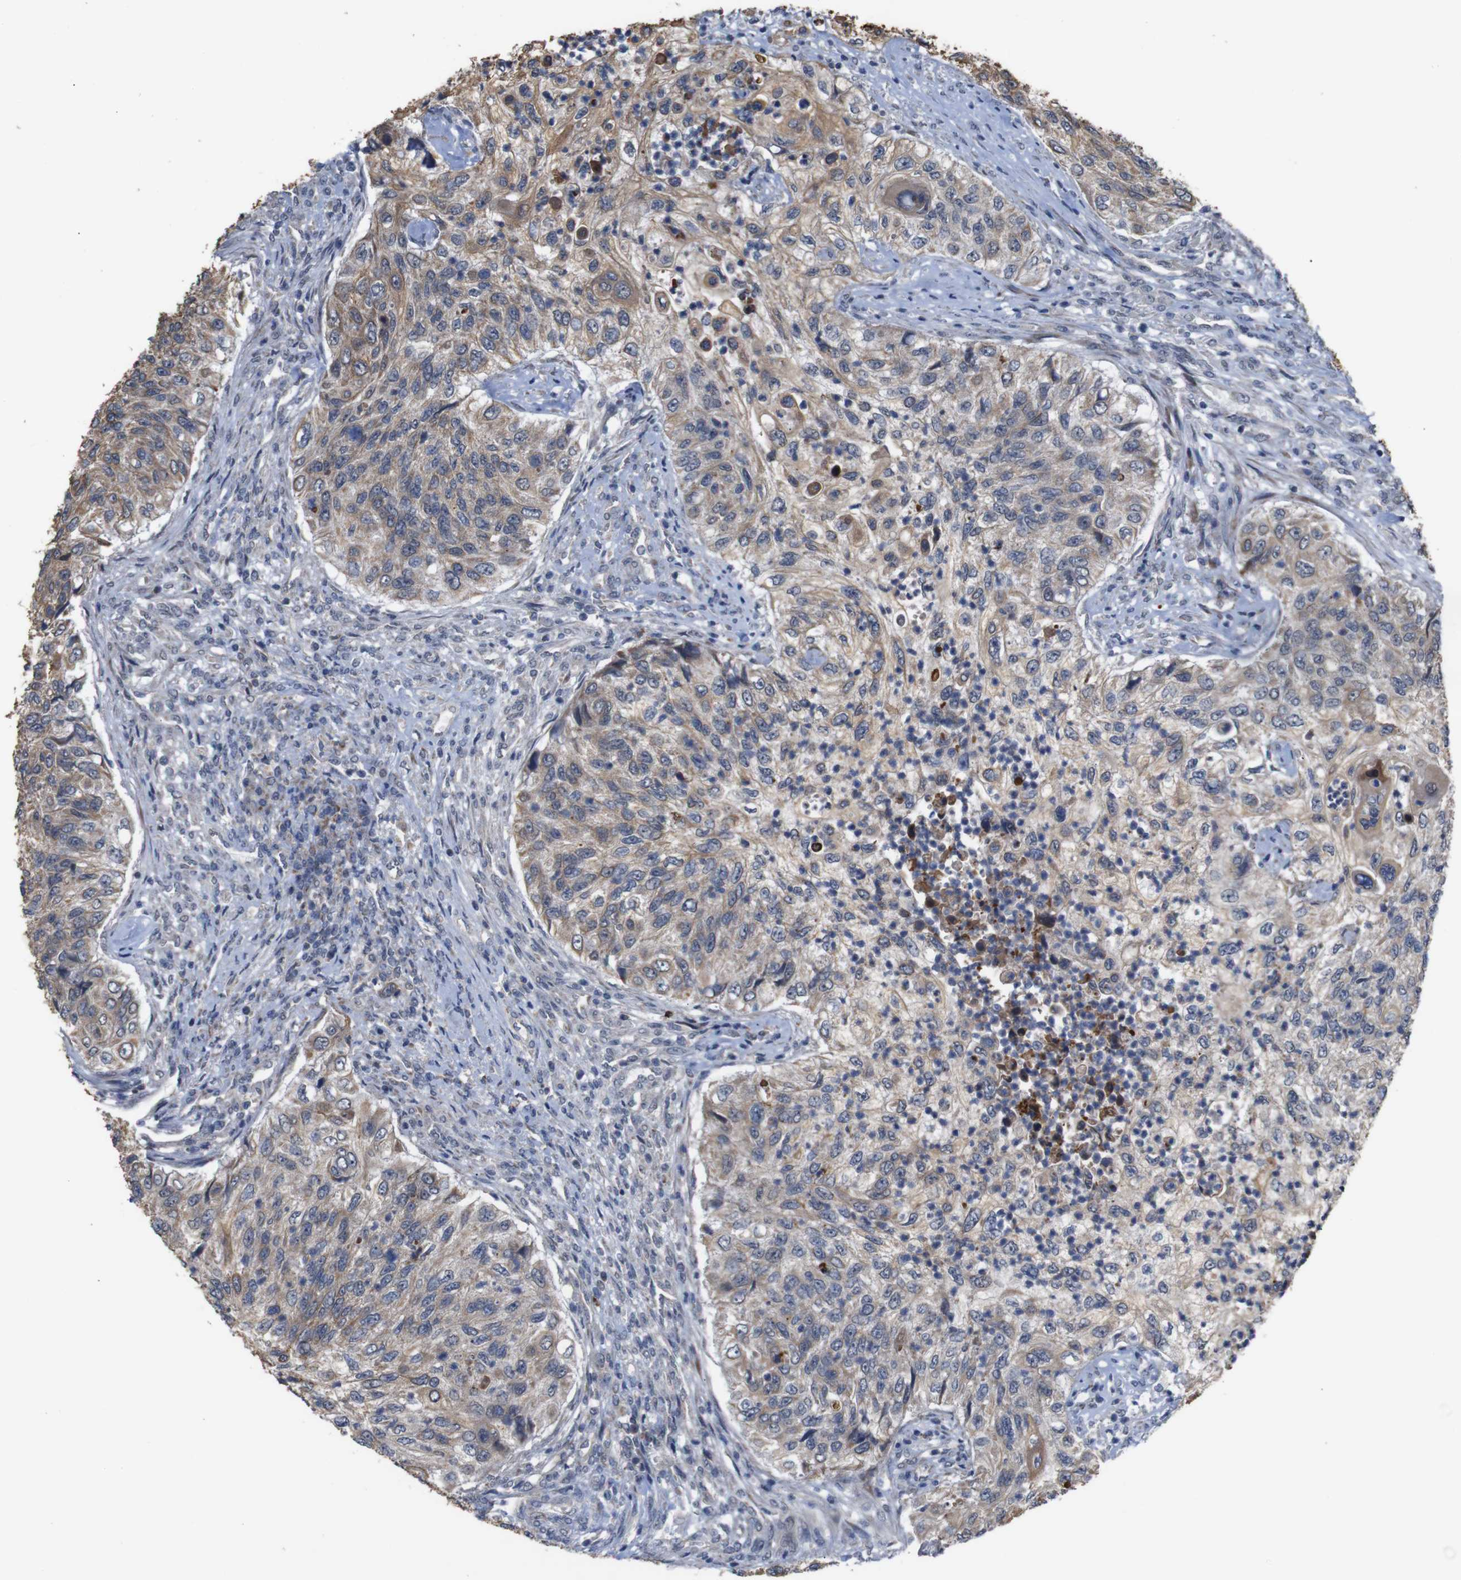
{"staining": {"intensity": "weak", "quantity": ">75%", "location": "cytoplasmic/membranous"}, "tissue": "urothelial cancer", "cell_type": "Tumor cells", "image_type": "cancer", "snomed": [{"axis": "morphology", "description": "Urothelial carcinoma, High grade"}, {"axis": "topography", "description": "Urinary bladder"}], "caption": "Brown immunohistochemical staining in human high-grade urothelial carcinoma demonstrates weak cytoplasmic/membranous staining in about >75% of tumor cells.", "gene": "ATP7B", "patient": {"sex": "female", "age": 60}}